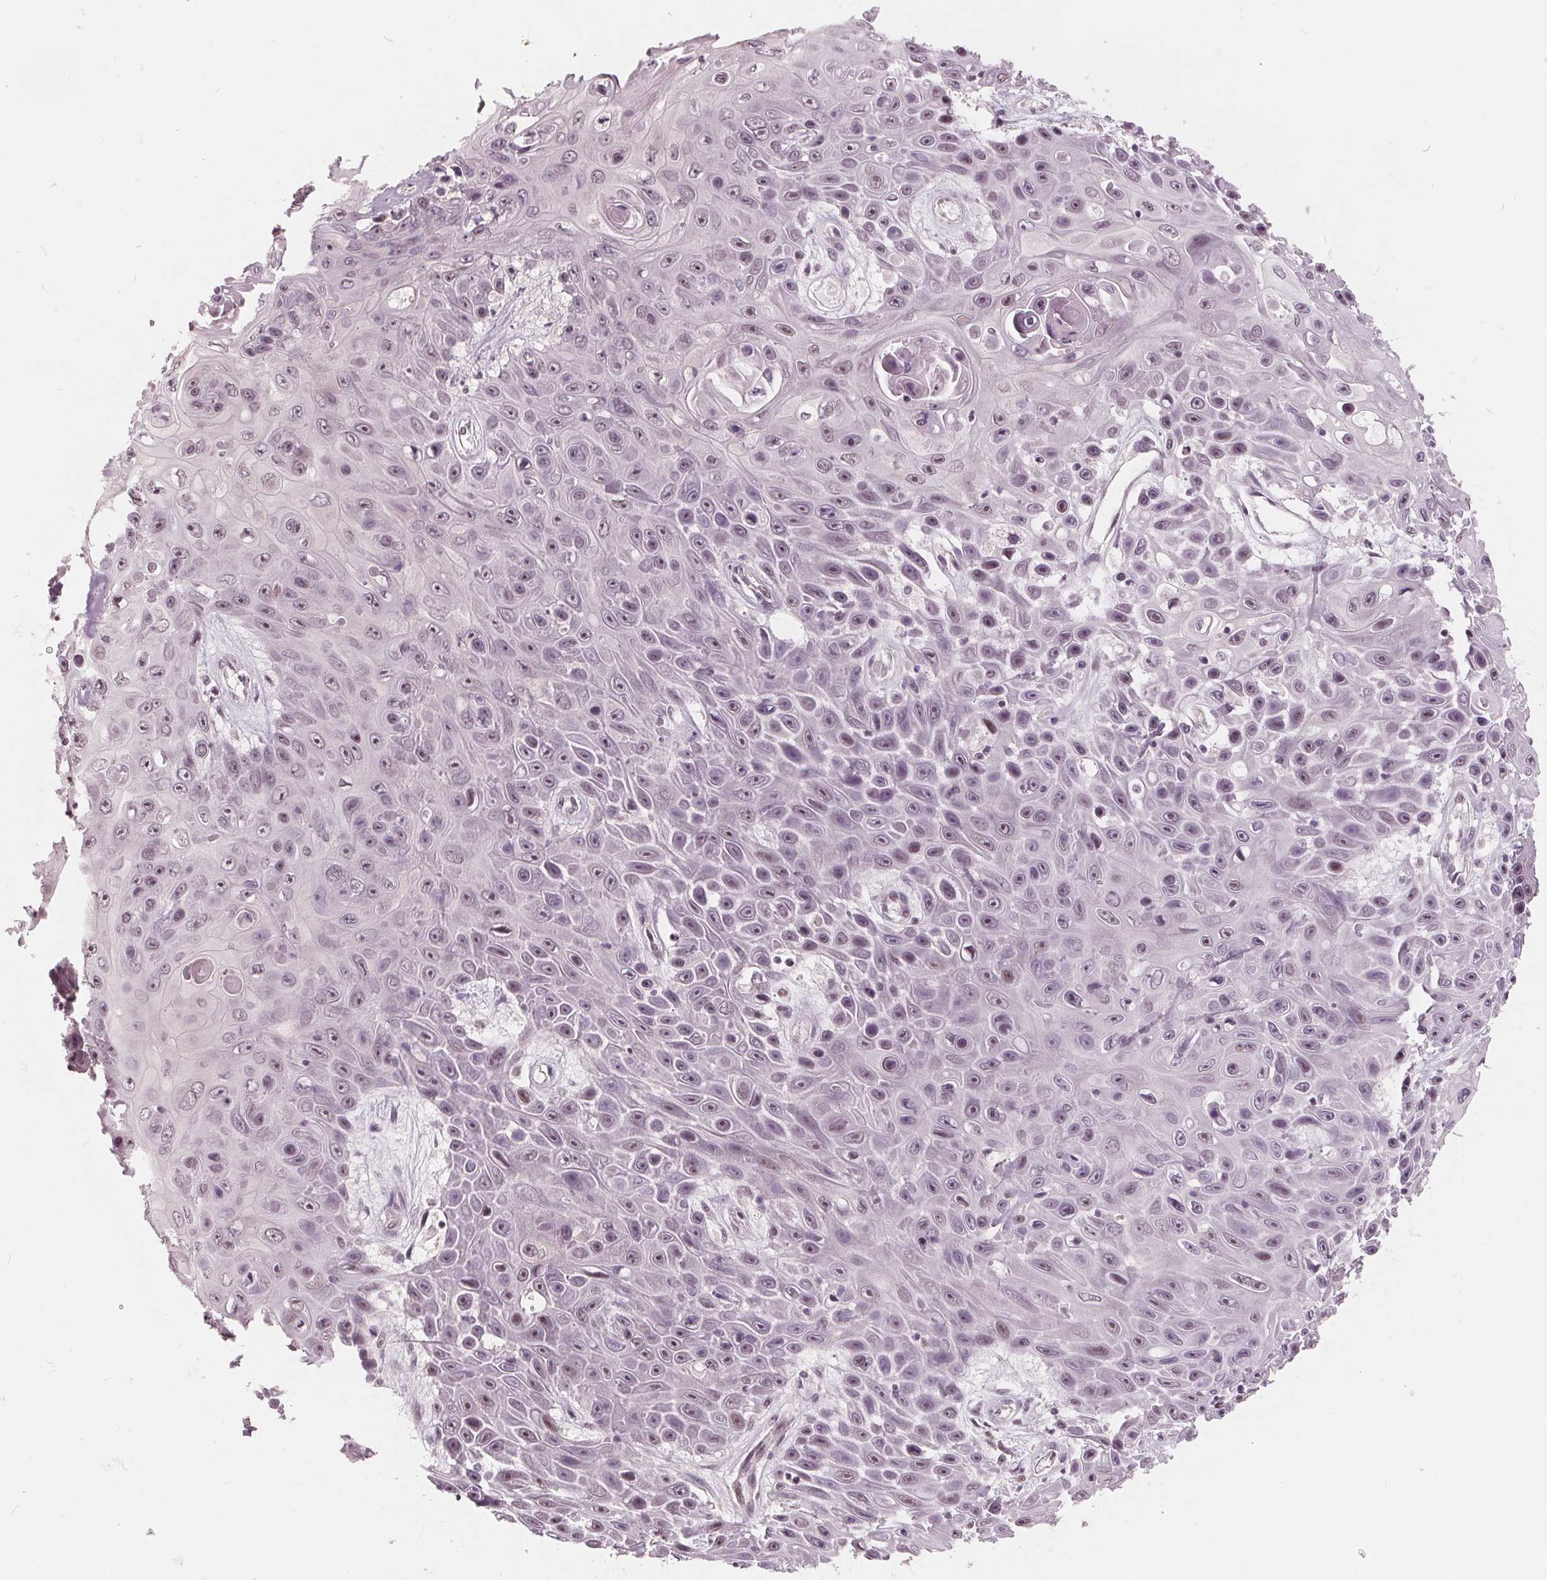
{"staining": {"intensity": "weak", "quantity": "25%-75%", "location": "nuclear"}, "tissue": "skin cancer", "cell_type": "Tumor cells", "image_type": "cancer", "snomed": [{"axis": "morphology", "description": "Squamous cell carcinoma, NOS"}, {"axis": "topography", "description": "Skin"}], "caption": "Protein expression by immunohistochemistry (IHC) reveals weak nuclear staining in approximately 25%-75% of tumor cells in squamous cell carcinoma (skin).", "gene": "NUP210L", "patient": {"sex": "male", "age": 82}}